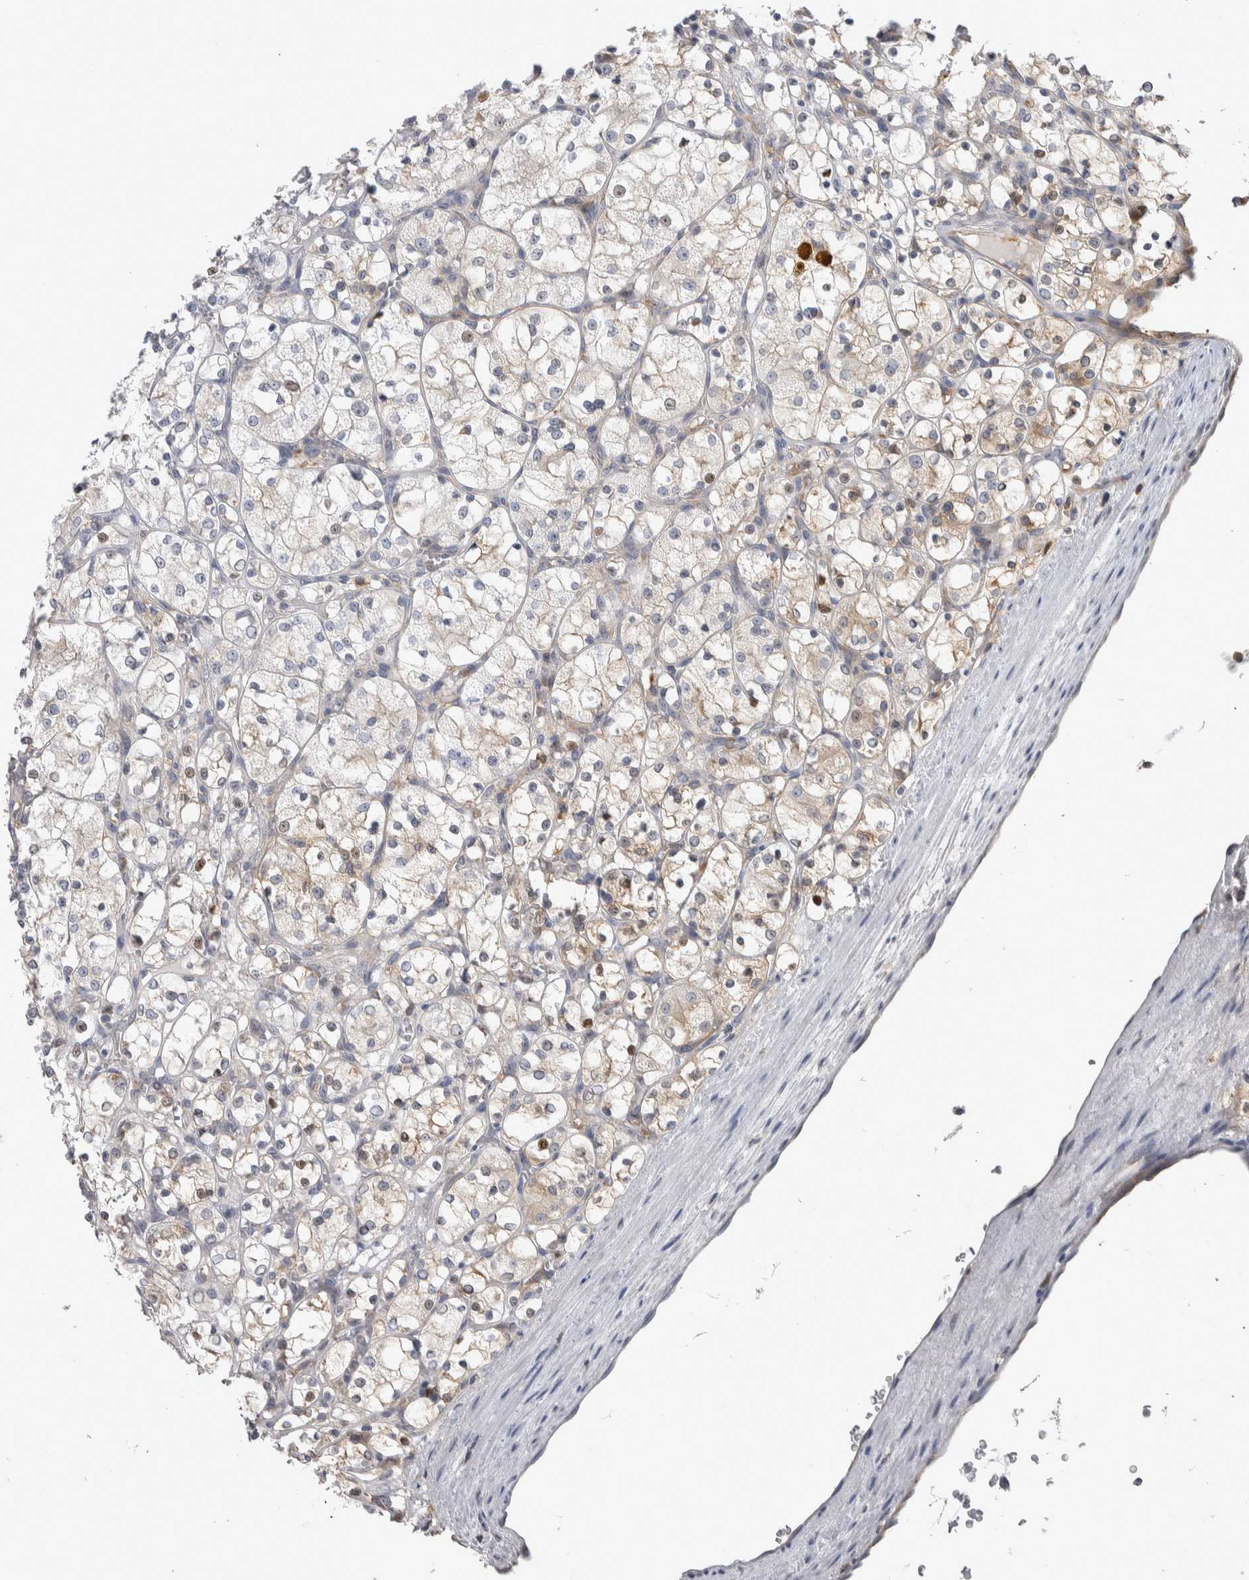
{"staining": {"intensity": "weak", "quantity": "25%-75%", "location": "cytoplasmic/membranous"}, "tissue": "renal cancer", "cell_type": "Tumor cells", "image_type": "cancer", "snomed": [{"axis": "morphology", "description": "Adenocarcinoma, NOS"}, {"axis": "topography", "description": "Kidney"}], "caption": "A micrograph of human adenocarcinoma (renal) stained for a protein displays weak cytoplasmic/membranous brown staining in tumor cells.", "gene": "NFKB2", "patient": {"sex": "female", "age": 69}}